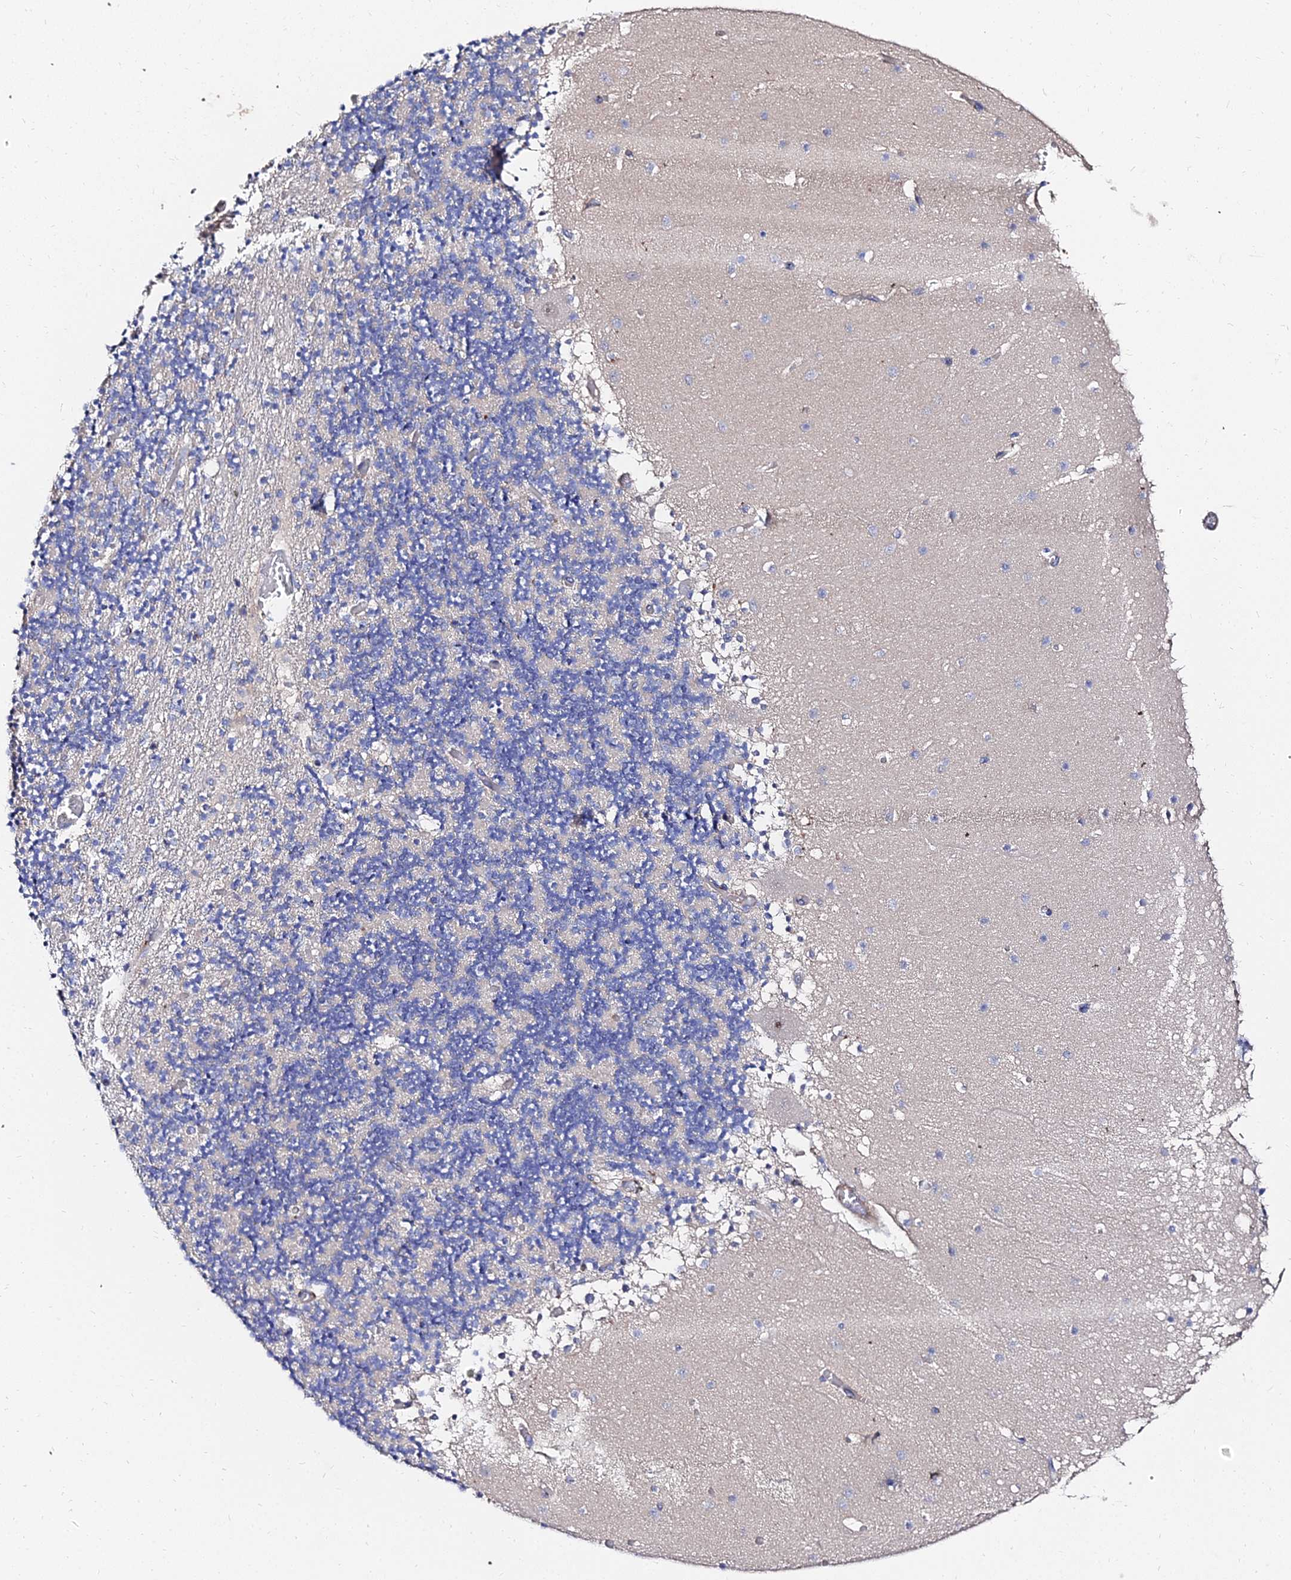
{"staining": {"intensity": "negative", "quantity": "none", "location": "none"}, "tissue": "cerebellum", "cell_type": "Cells in granular layer", "image_type": "normal", "snomed": [{"axis": "morphology", "description": "Normal tissue, NOS"}, {"axis": "topography", "description": "Cerebellum"}], "caption": "Cells in granular layer show no significant staining in unremarkable cerebellum. Nuclei are stained in blue.", "gene": "BORCS8", "patient": {"sex": "female", "age": 28}}